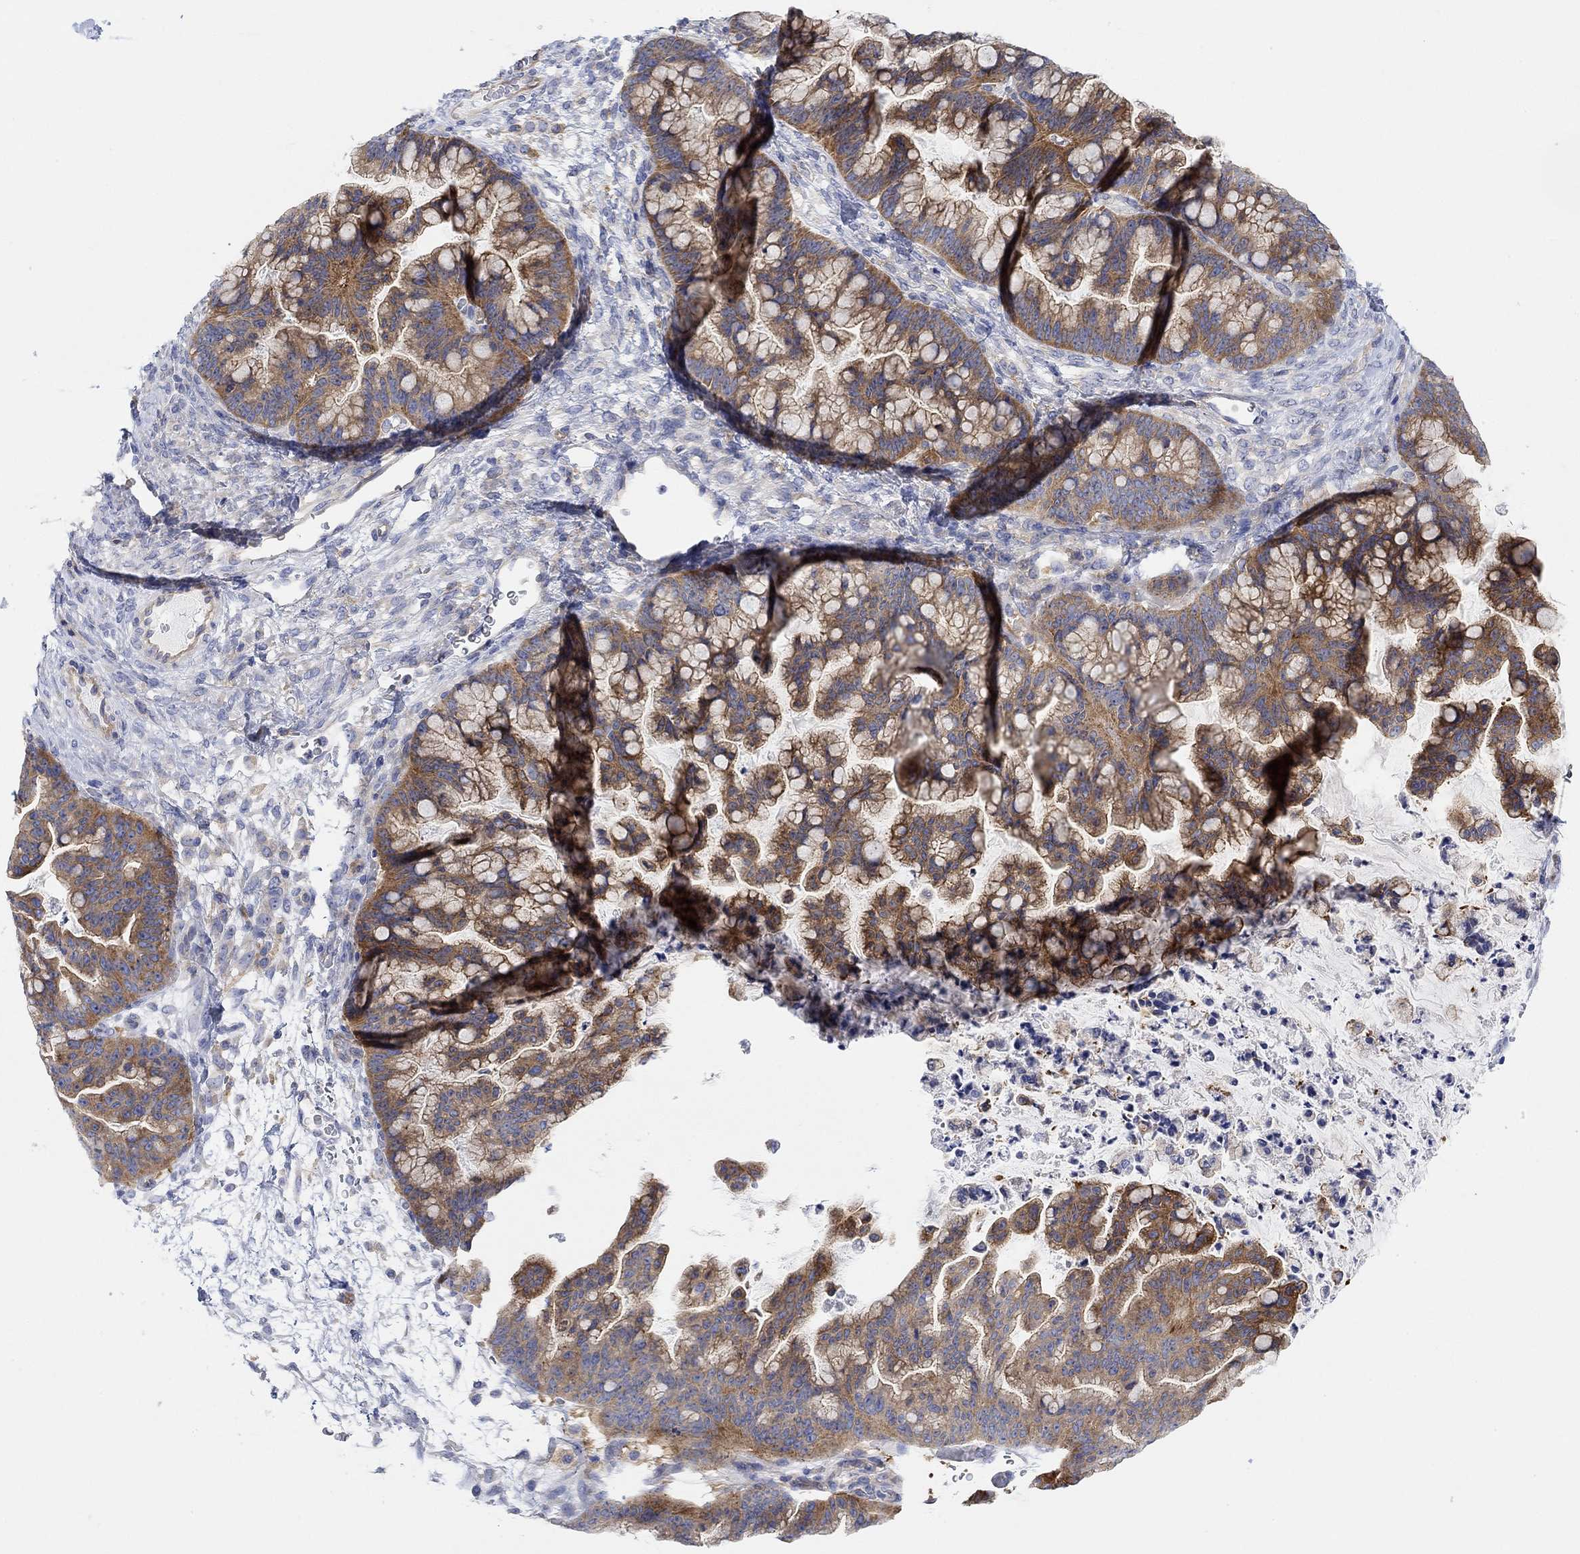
{"staining": {"intensity": "moderate", "quantity": "25%-75%", "location": "cytoplasmic/membranous"}, "tissue": "ovarian cancer", "cell_type": "Tumor cells", "image_type": "cancer", "snomed": [{"axis": "morphology", "description": "Cystadenocarcinoma, mucinous, NOS"}, {"axis": "topography", "description": "Ovary"}], "caption": "The micrograph exhibits a brown stain indicating the presence of a protein in the cytoplasmic/membranous of tumor cells in mucinous cystadenocarcinoma (ovarian).", "gene": "RGS1", "patient": {"sex": "female", "age": 67}}